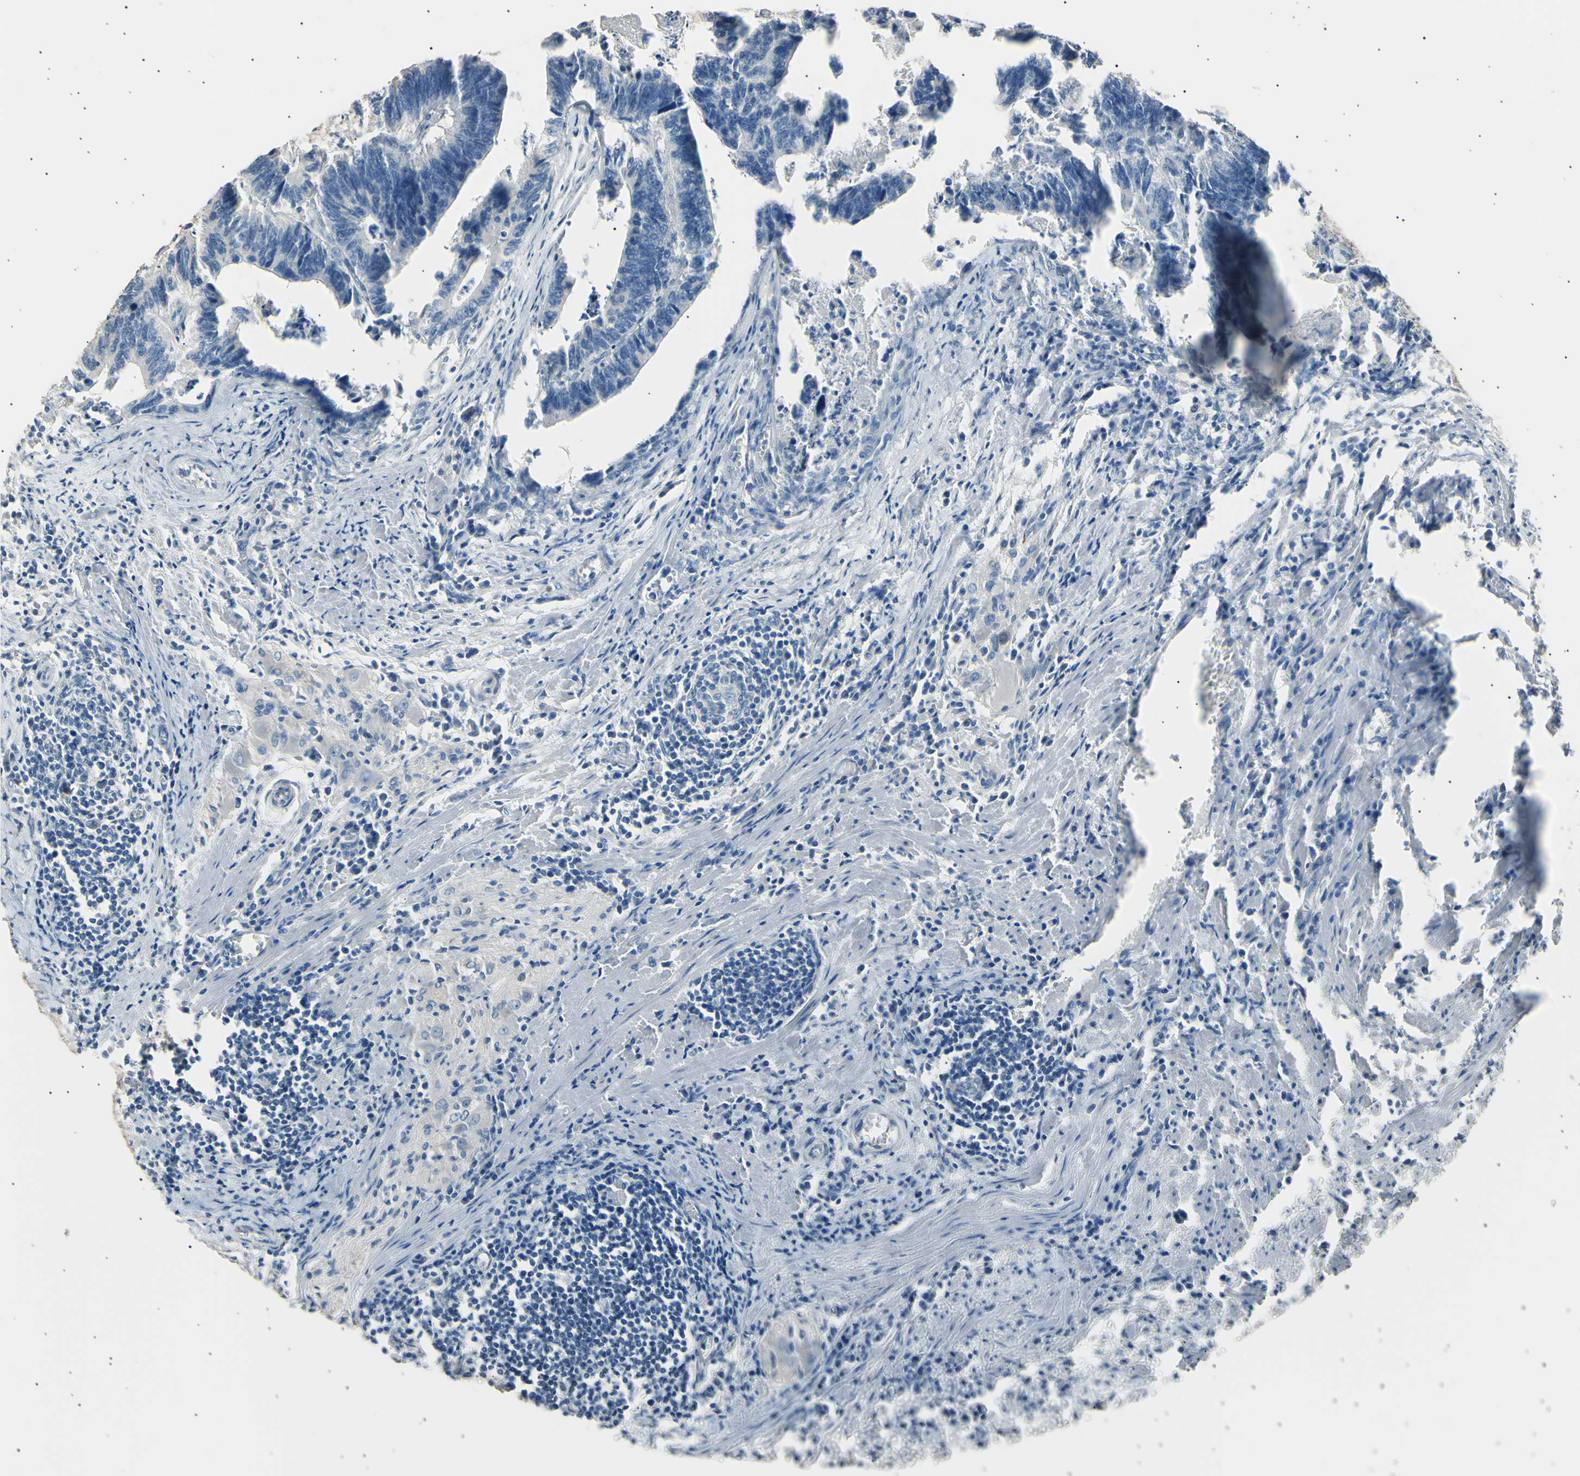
{"staining": {"intensity": "negative", "quantity": "none", "location": "none"}, "tissue": "colorectal cancer", "cell_type": "Tumor cells", "image_type": "cancer", "snomed": [{"axis": "morphology", "description": "Adenocarcinoma, NOS"}, {"axis": "topography", "description": "Colon"}], "caption": "Micrograph shows no protein expression in tumor cells of adenocarcinoma (colorectal) tissue.", "gene": "LDLR", "patient": {"sex": "male", "age": 72}}